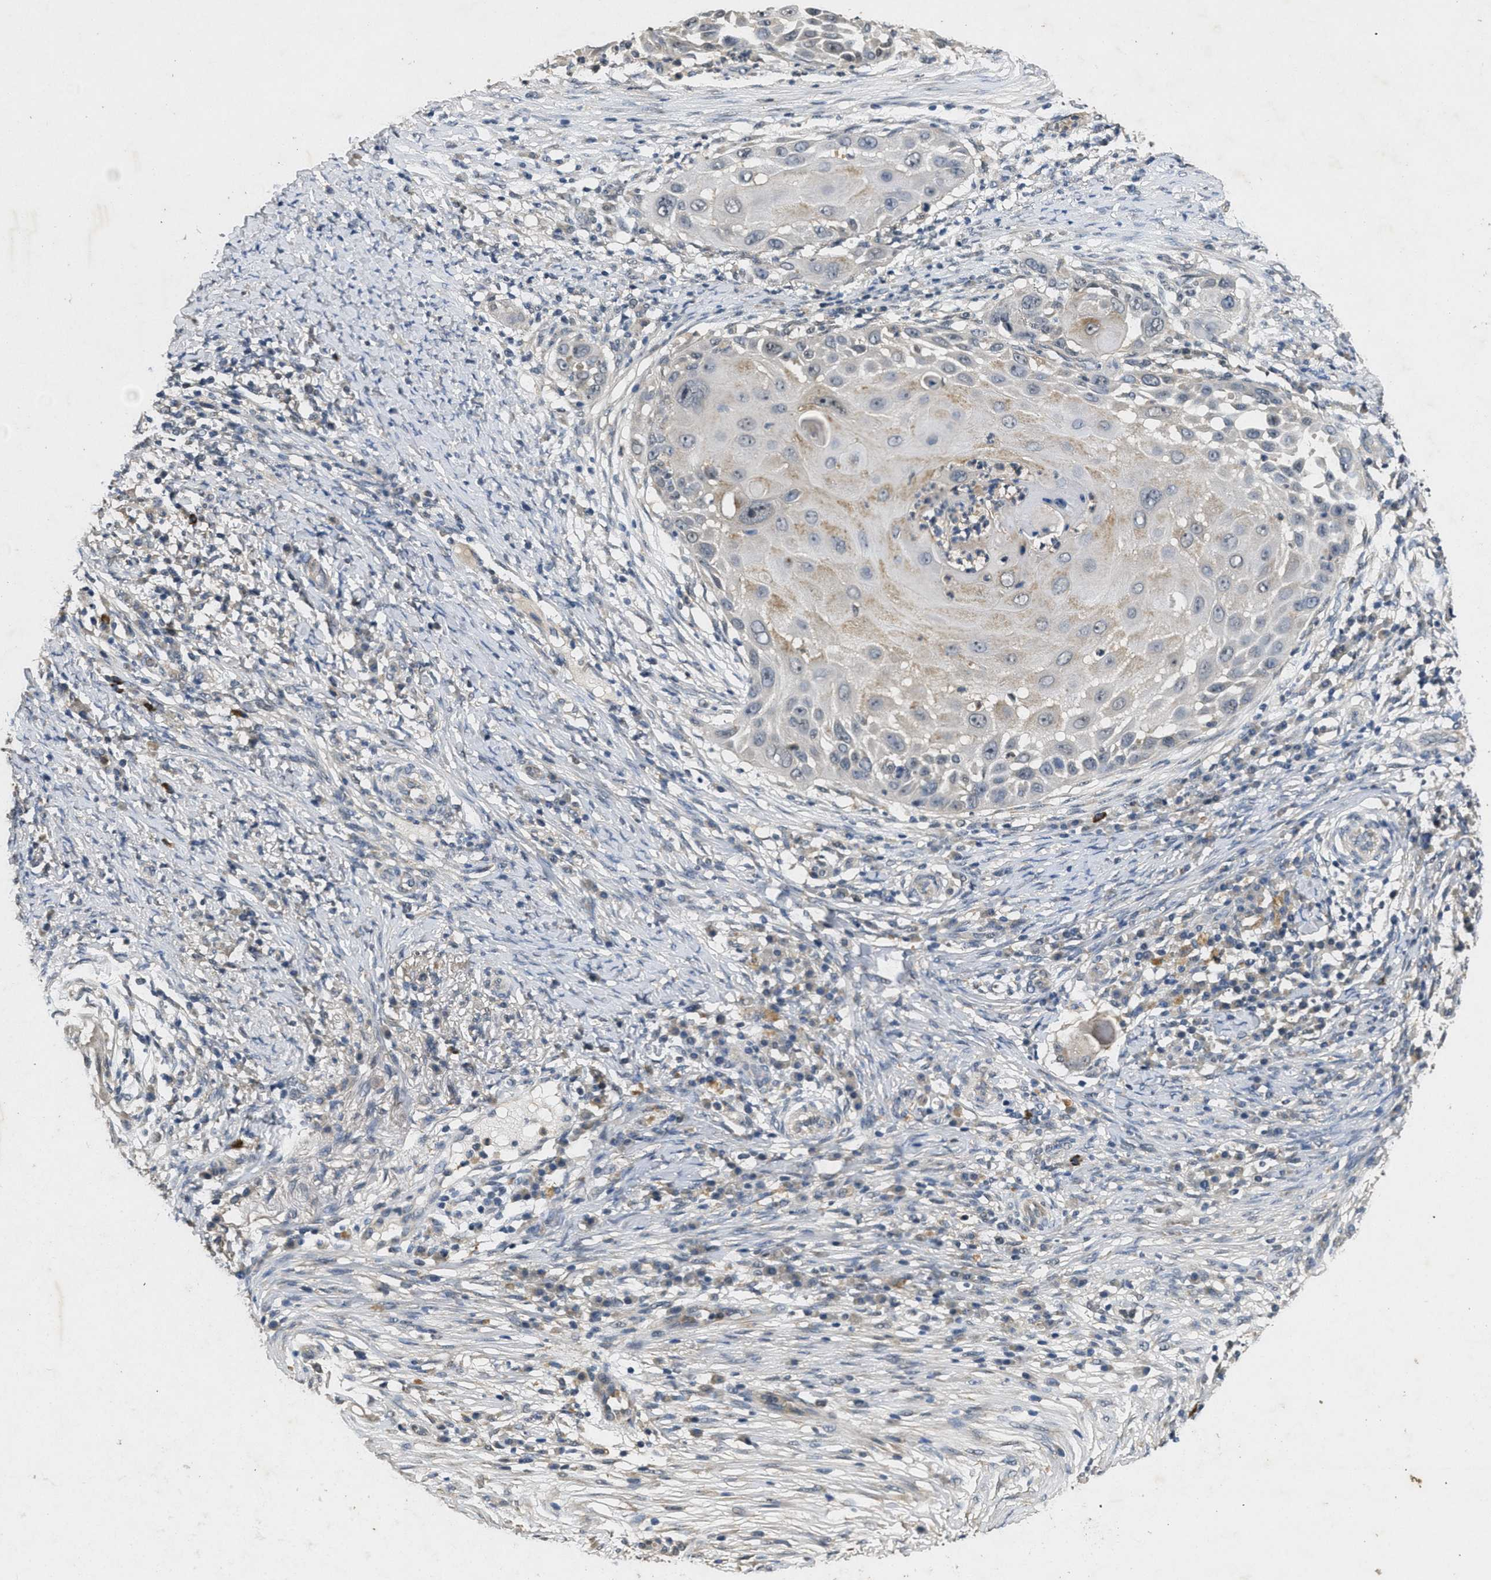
{"staining": {"intensity": "weak", "quantity": "<25%", "location": "cytoplasmic/membranous"}, "tissue": "skin cancer", "cell_type": "Tumor cells", "image_type": "cancer", "snomed": [{"axis": "morphology", "description": "Squamous cell carcinoma, NOS"}, {"axis": "topography", "description": "Skin"}], "caption": "DAB (3,3'-diaminobenzidine) immunohistochemical staining of skin cancer displays no significant expression in tumor cells.", "gene": "PAPOLG", "patient": {"sex": "female", "age": 44}}